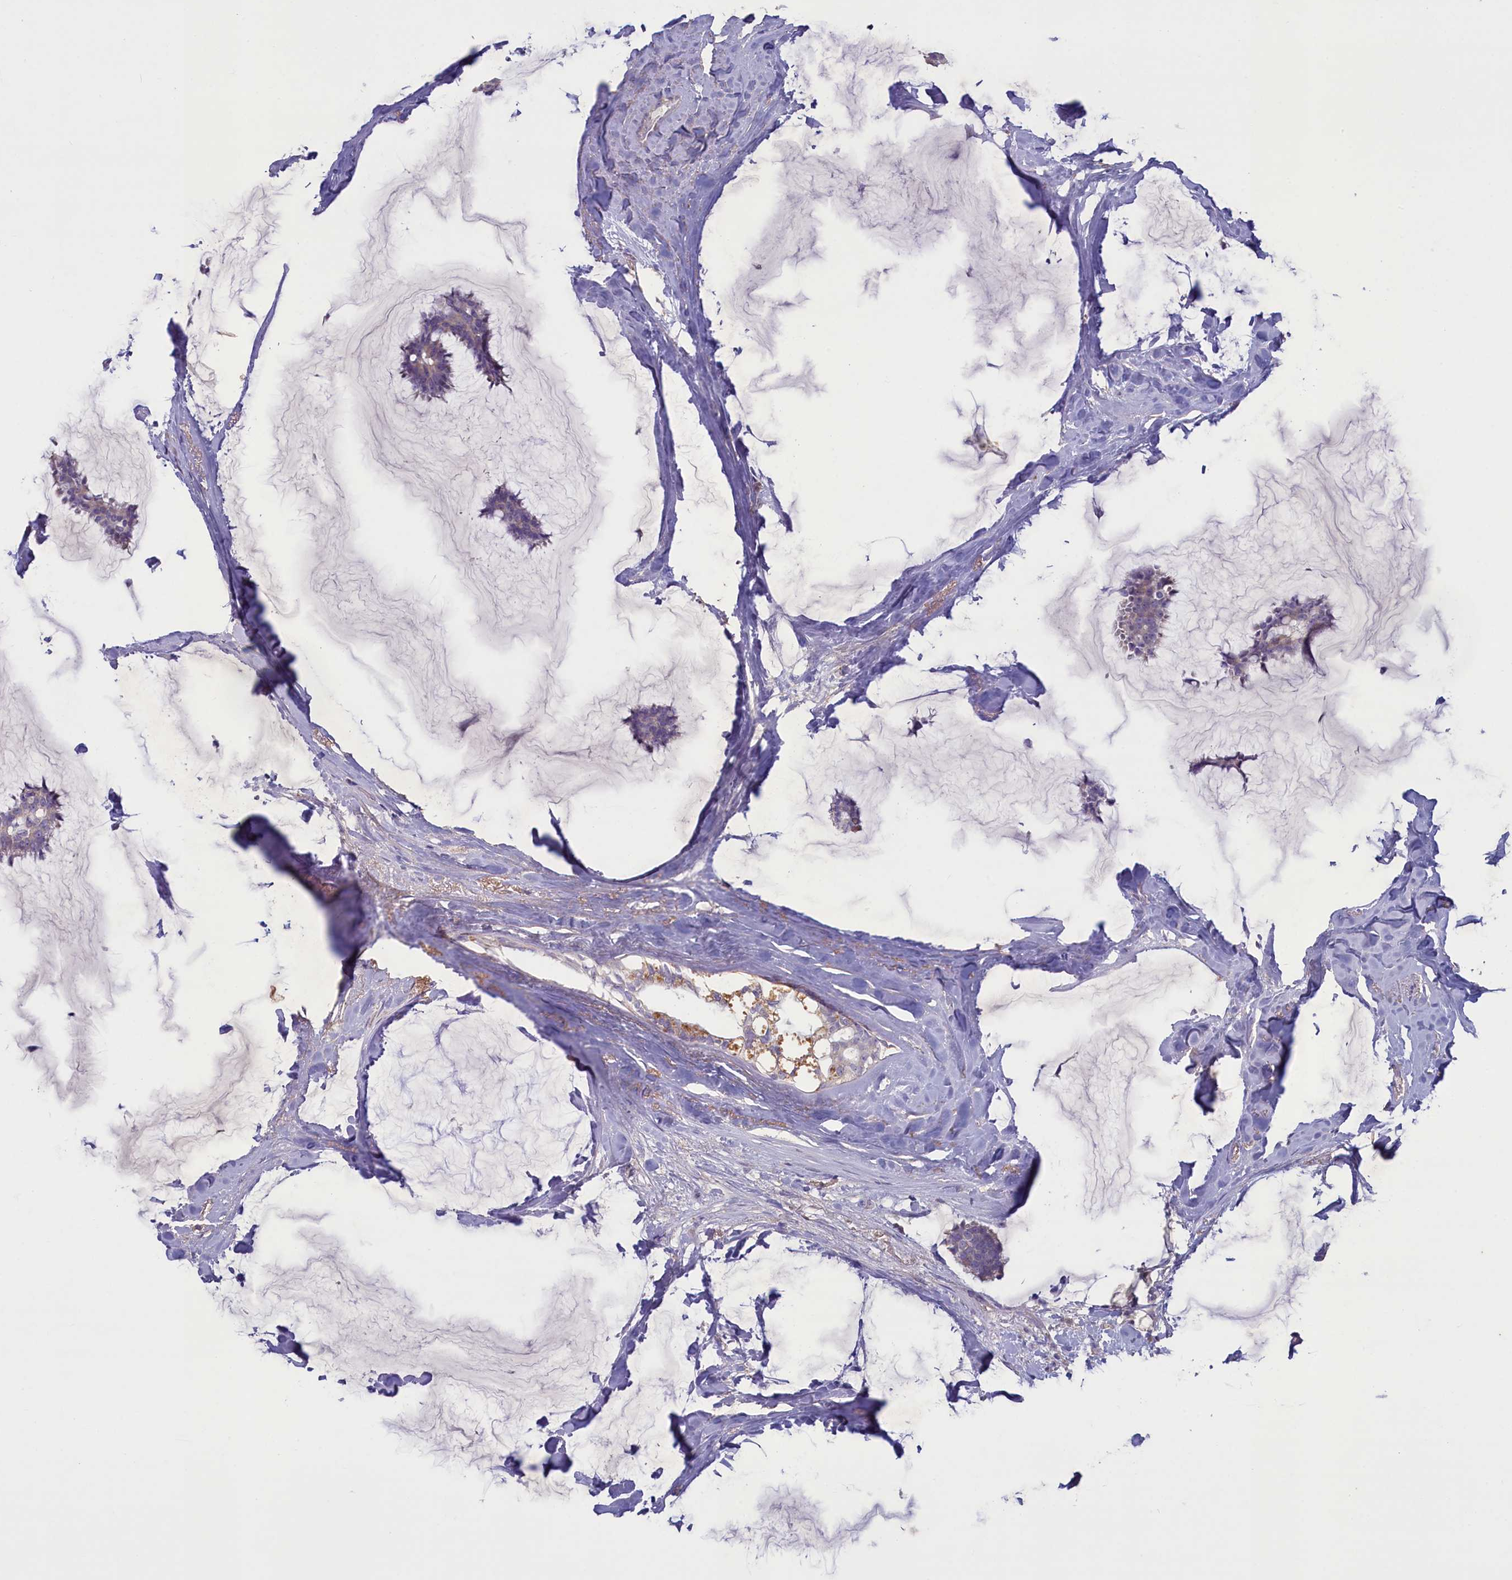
{"staining": {"intensity": "negative", "quantity": "none", "location": "none"}, "tissue": "breast cancer", "cell_type": "Tumor cells", "image_type": "cancer", "snomed": [{"axis": "morphology", "description": "Duct carcinoma"}, {"axis": "topography", "description": "Breast"}], "caption": "Human breast cancer (infiltrating ductal carcinoma) stained for a protein using immunohistochemistry (IHC) exhibits no staining in tumor cells.", "gene": "ATF7IP2", "patient": {"sex": "female", "age": 93}}